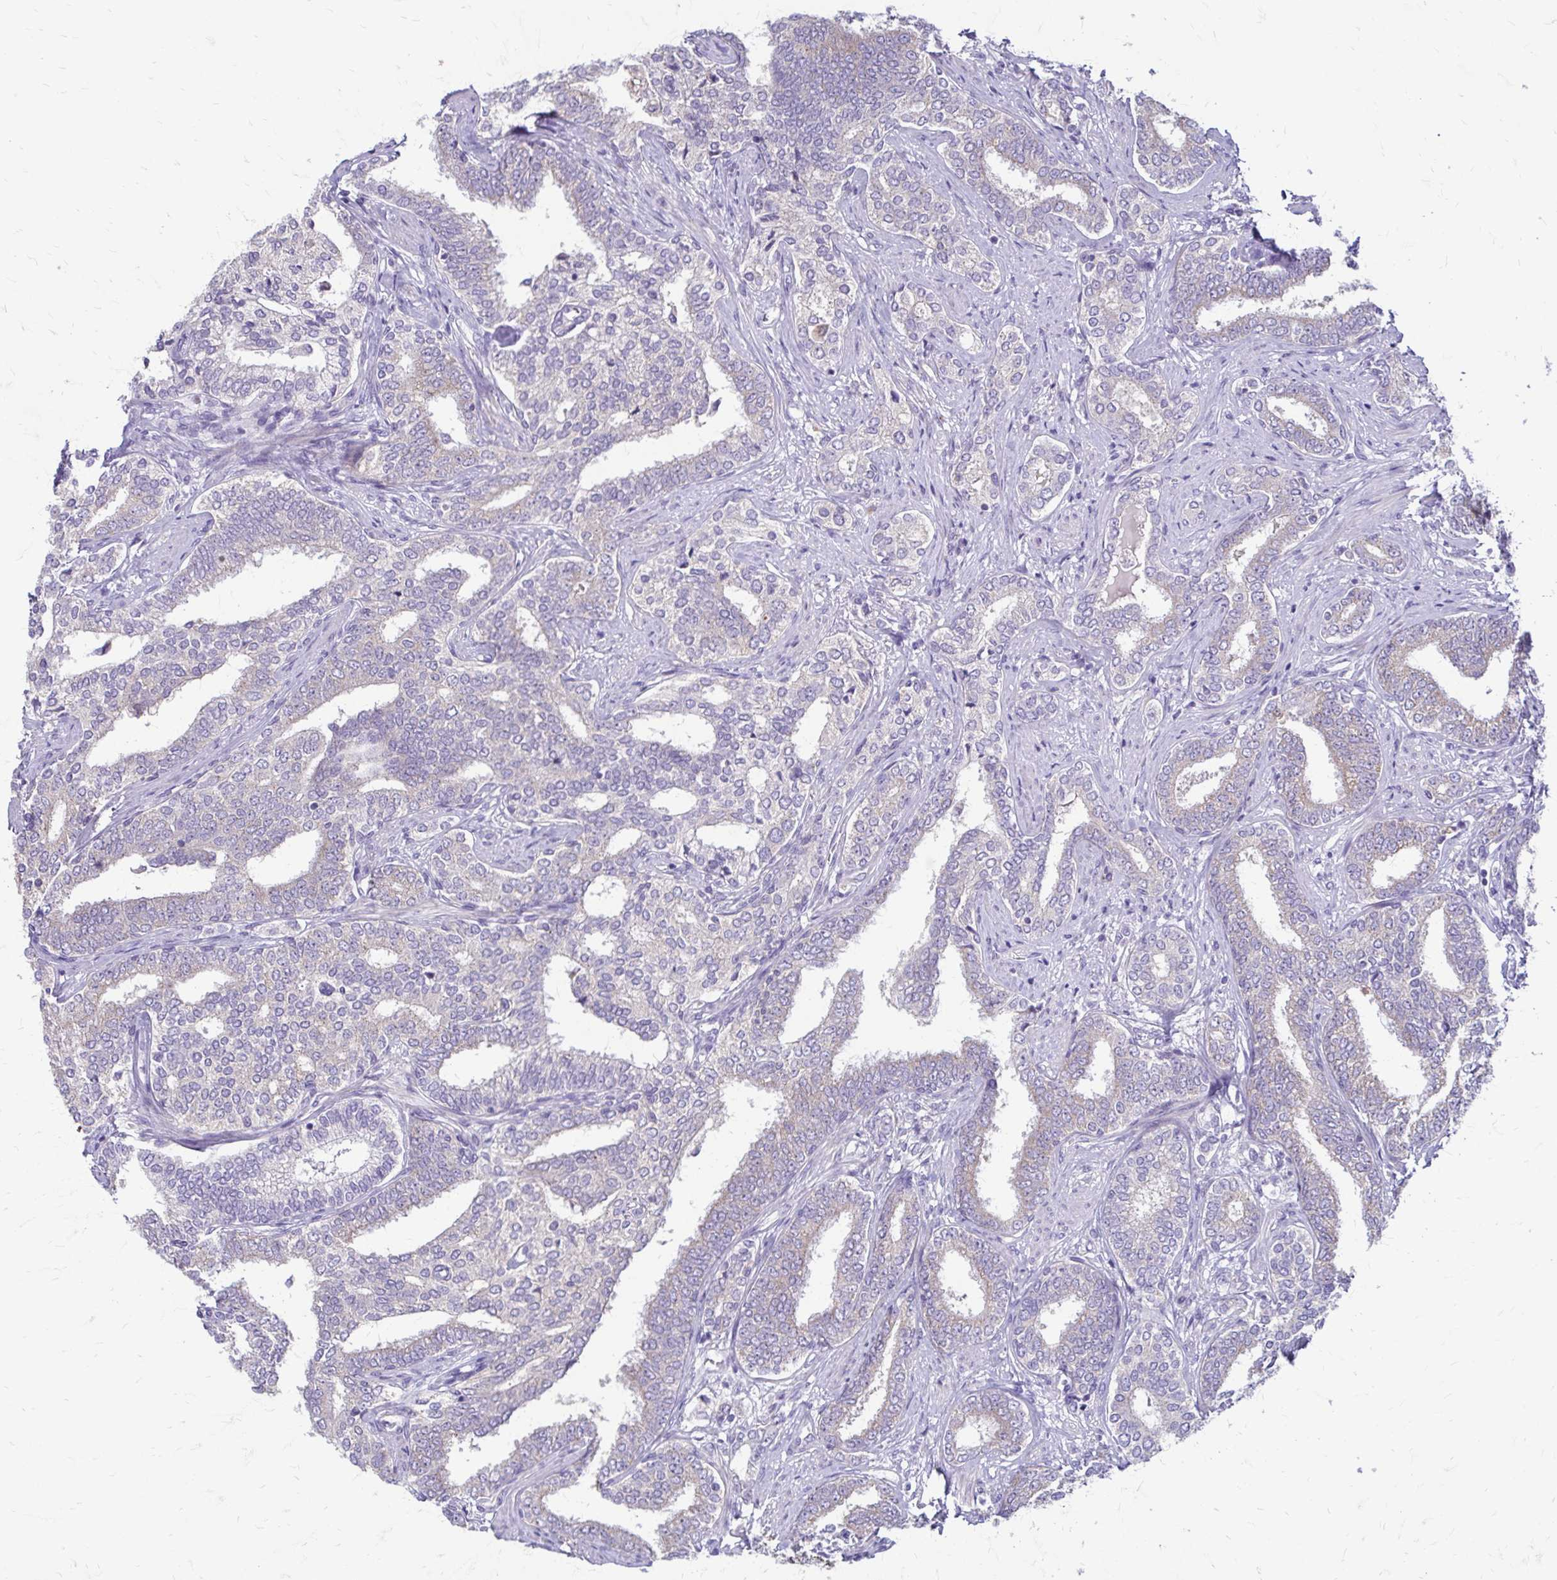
{"staining": {"intensity": "negative", "quantity": "none", "location": "none"}, "tissue": "prostate cancer", "cell_type": "Tumor cells", "image_type": "cancer", "snomed": [{"axis": "morphology", "description": "Adenocarcinoma, High grade"}, {"axis": "topography", "description": "Prostate"}], "caption": "Tumor cells are negative for brown protein staining in prostate cancer.", "gene": "SAMD13", "patient": {"sex": "male", "age": 72}}